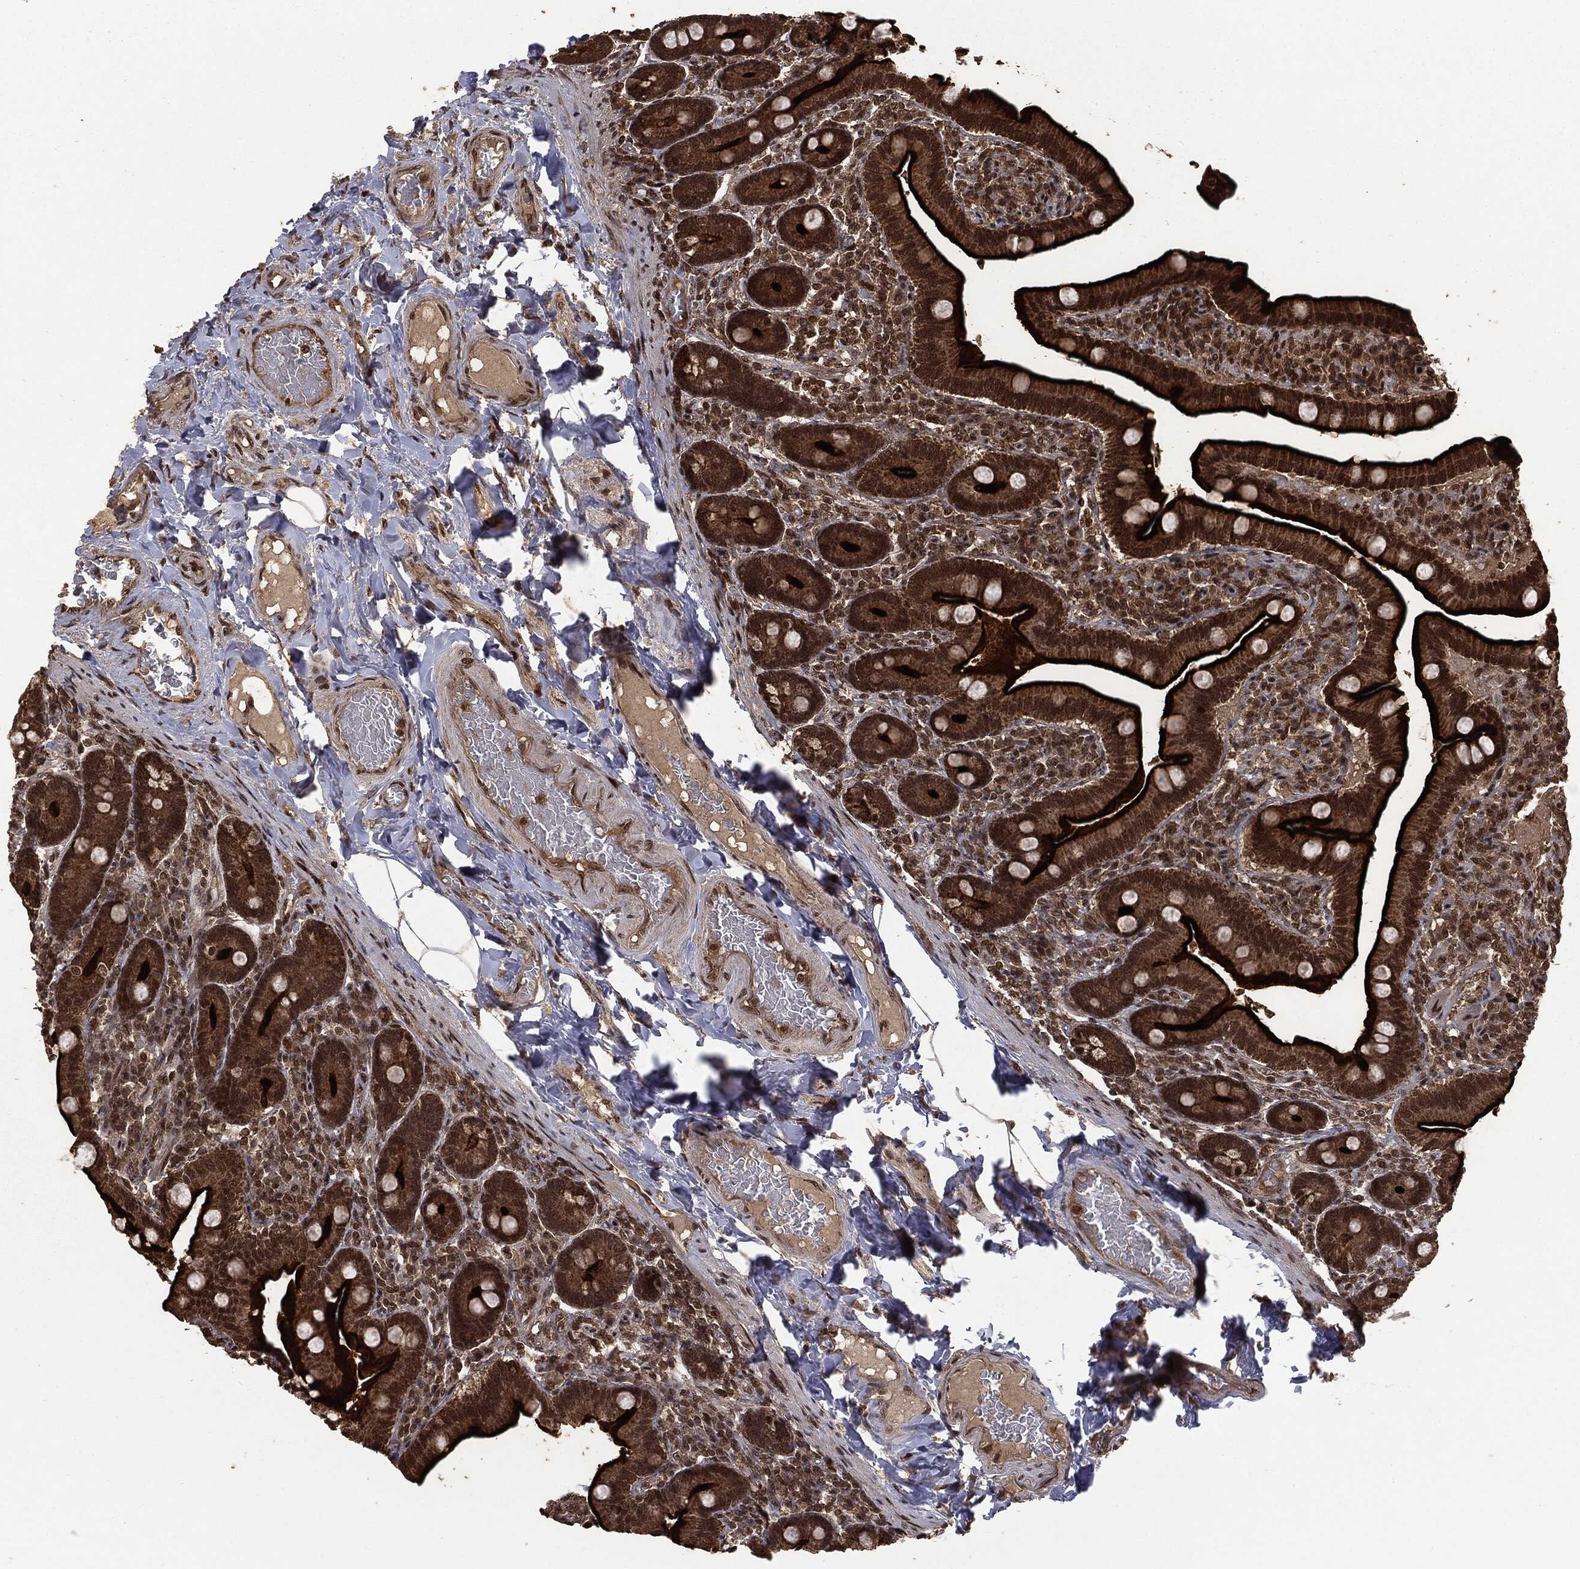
{"staining": {"intensity": "strong", "quantity": ">75%", "location": "cytoplasmic/membranous,nuclear"}, "tissue": "small intestine", "cell_type": "Glandular cells", "image_type": "normal", "snomed": [{"axis": "morphology", "description": "Normal tissue, NOS"}, {"axis": "topography", "description": "Small intestine"}], "caption": "DAB (3,3'-diaminobenzidine) immunohistochemical staining of benign human small intestine reveals strong cytoplasmic/membranous,nuclear protein staining in approximately >75% of glandular cells. The protein is stained brown, and the nuclei are stained in blue (DAB IHC with brightfield microscopy, high magnification).", "gene": "CTDP1", "patient": {"sex": "male", "age": 66}}